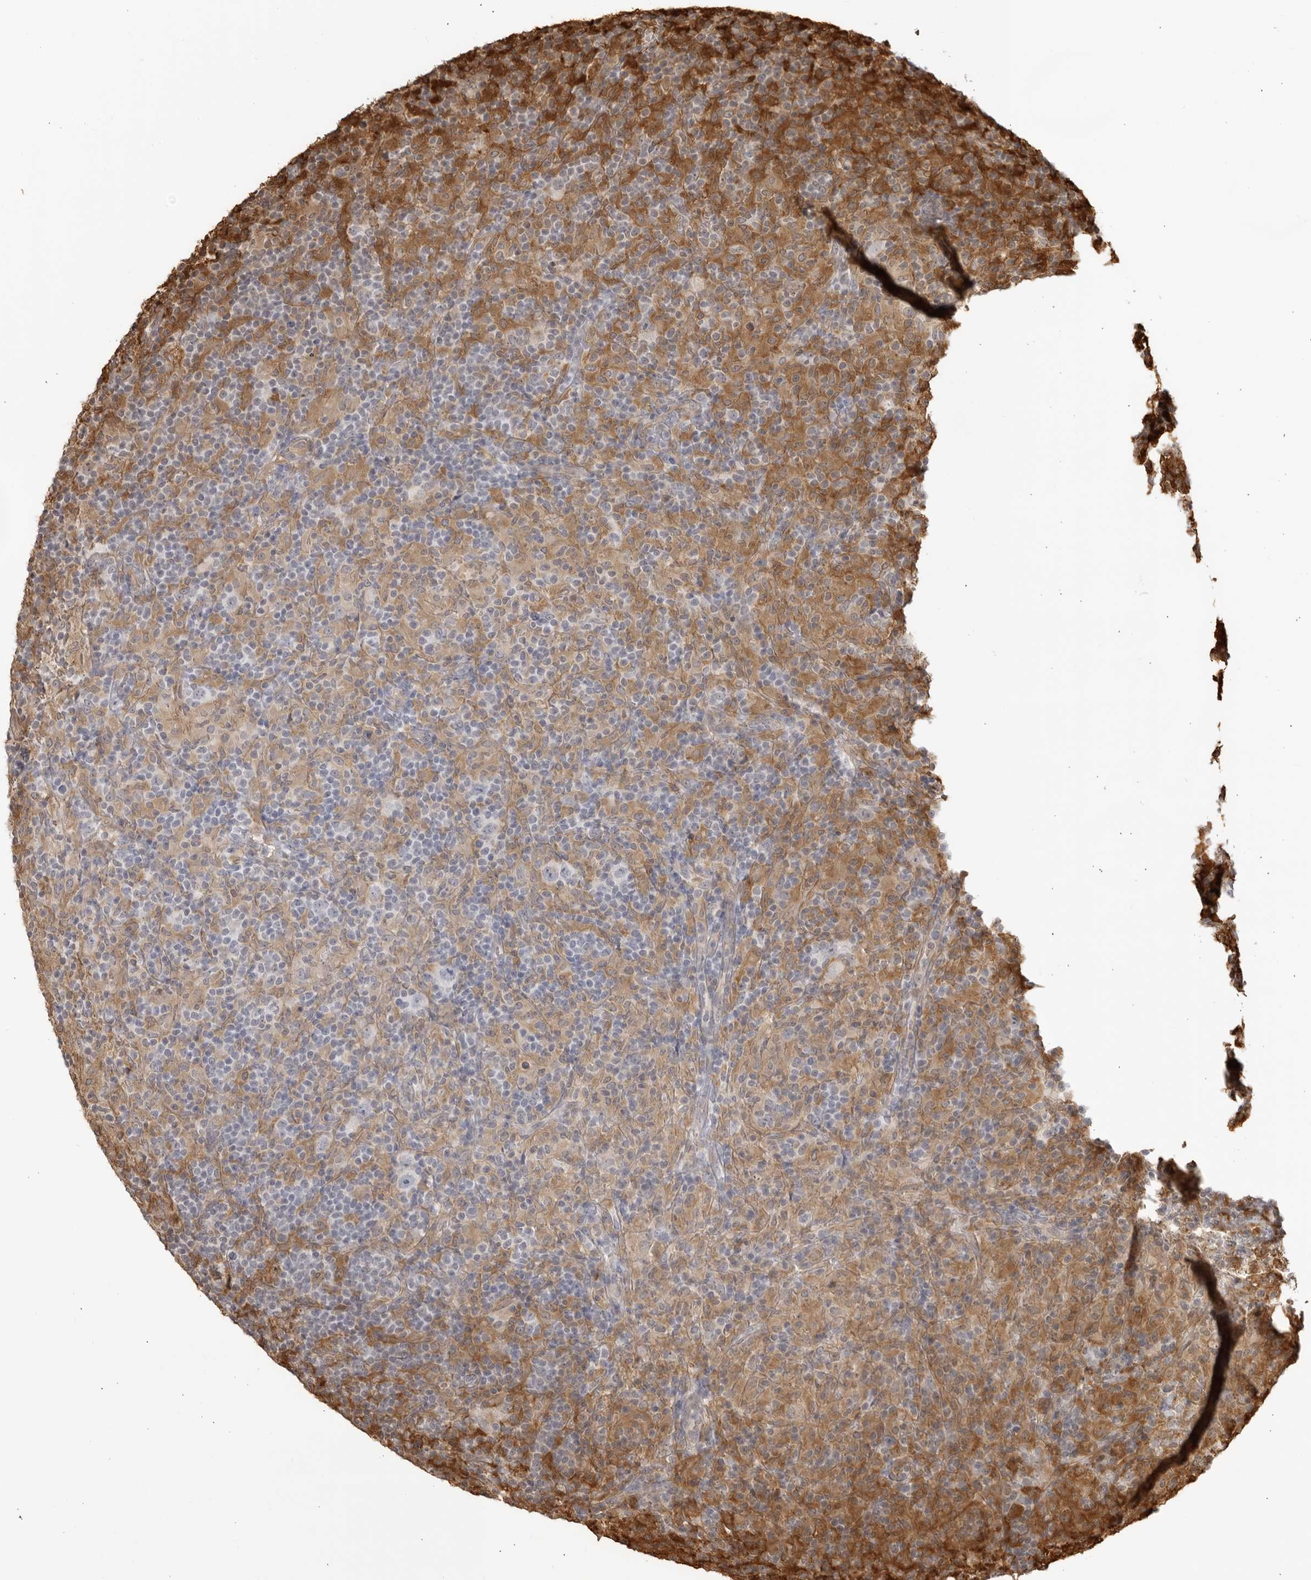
{"staining": {"intensity": "negative", "quantity": "none", "location": "none"}, "tissue": "lymphoma", "cell_type": "Tumor cells", "image_type": "cancer", "snomed": [{"axis": "morphology", "description": "Hodgkin's disease, NOS"}, {"axis": "topography", "description": "Lymph node"}], "caption": "Human lymphoma stained for a protein using immunohistochemistry demonstrates no staining in tumor cells.", "gene": "TCF21", "patient": {"sex": "male", "age": 70}}